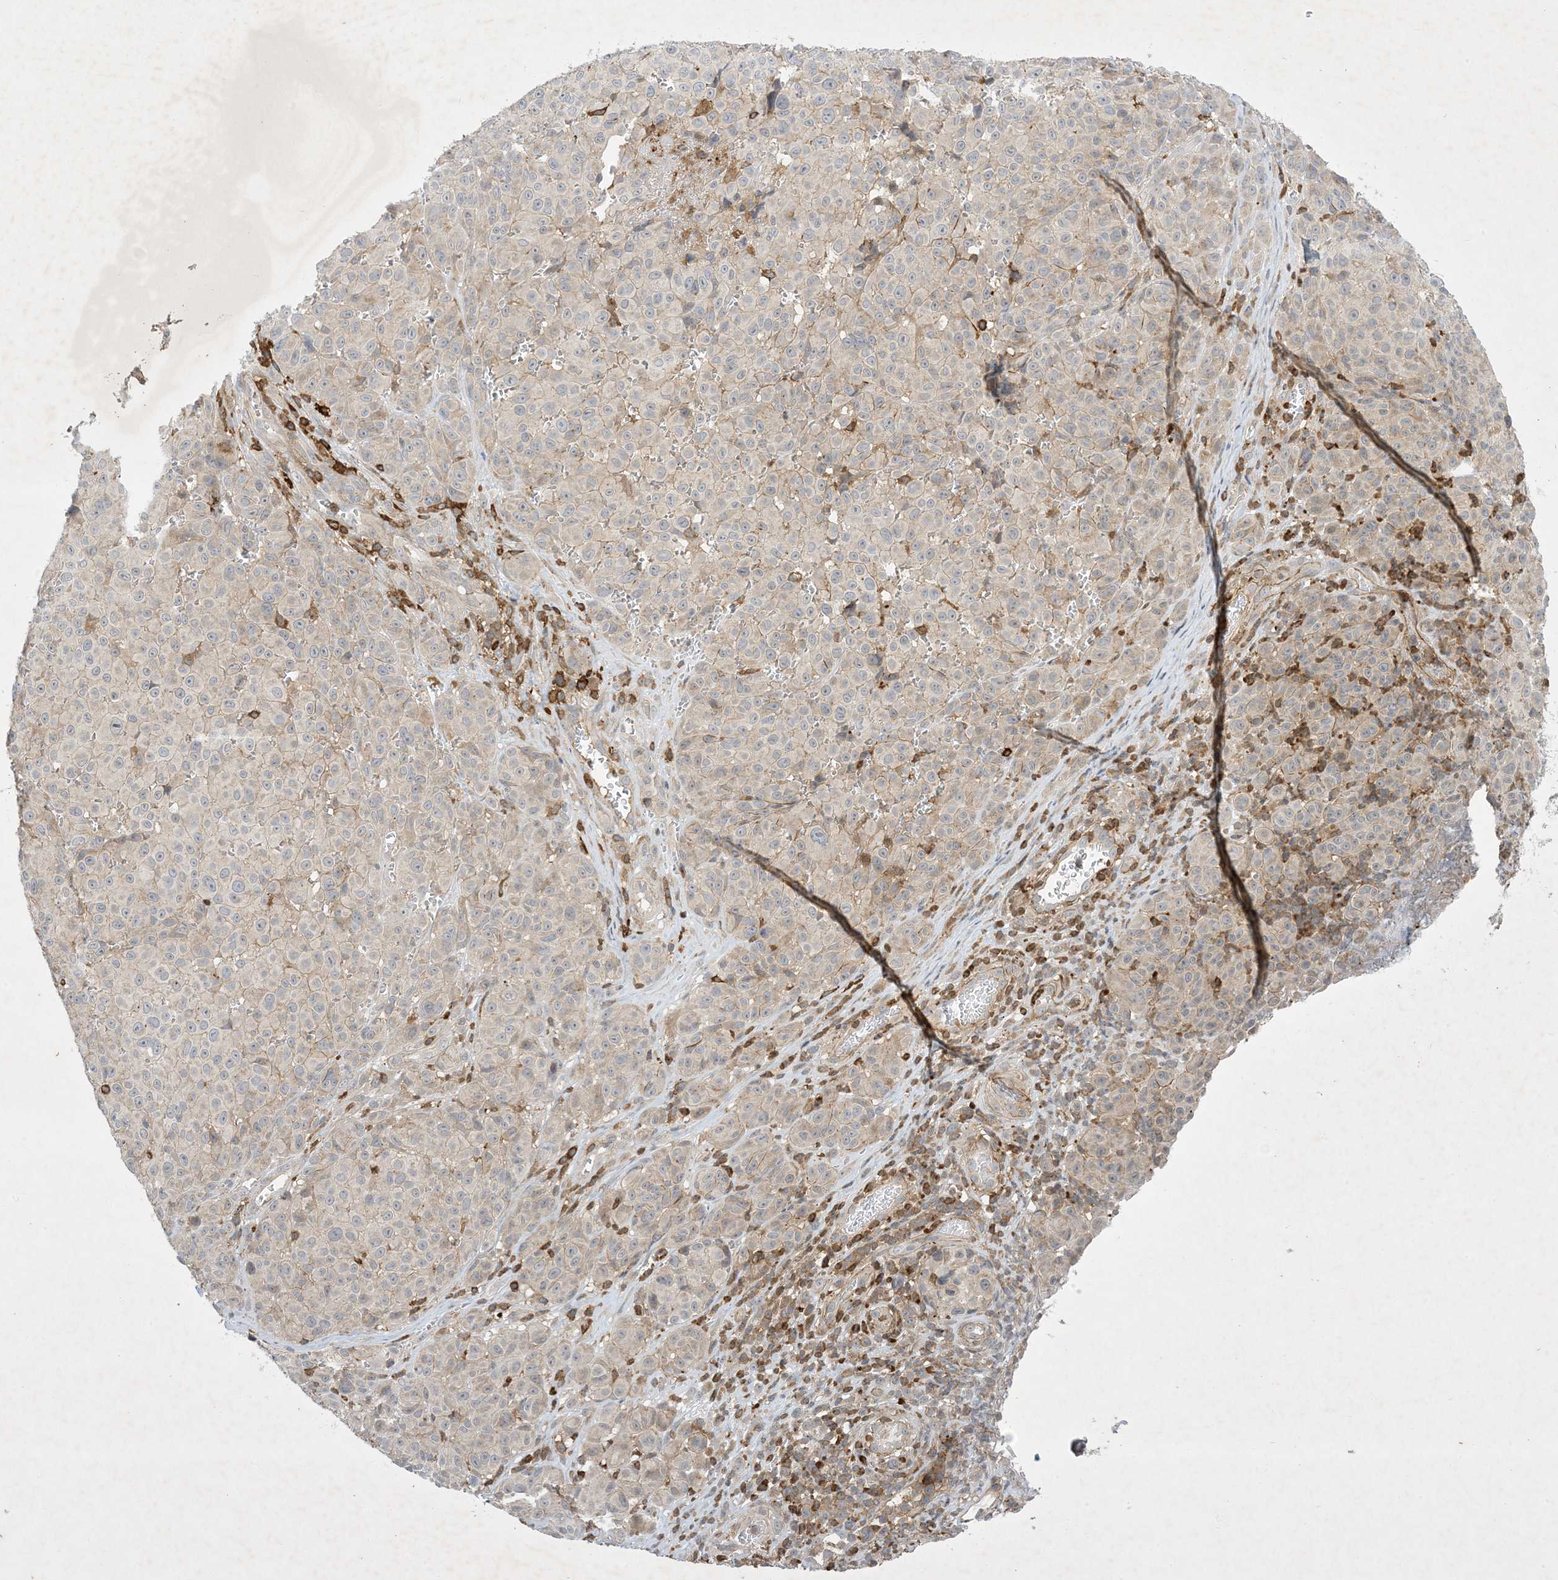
{"staining": {"intensity": "weak", "quantity": "<25%", "location": "cytoplasmic/membranous"}, "tissue": "melanoma", "cell_type": "Tumor cells", "image_type": "cancer", "snomed": [{"axis": "morphology", "description": "Malignant melanoma, NOS"}, {"axis": "topography", "description": "Skin"}], "caption": "The micrograph shows no staining of tumor cells in melanoma.", "gene": "AK9", "patient": {"sex": "male", "age": 73}}